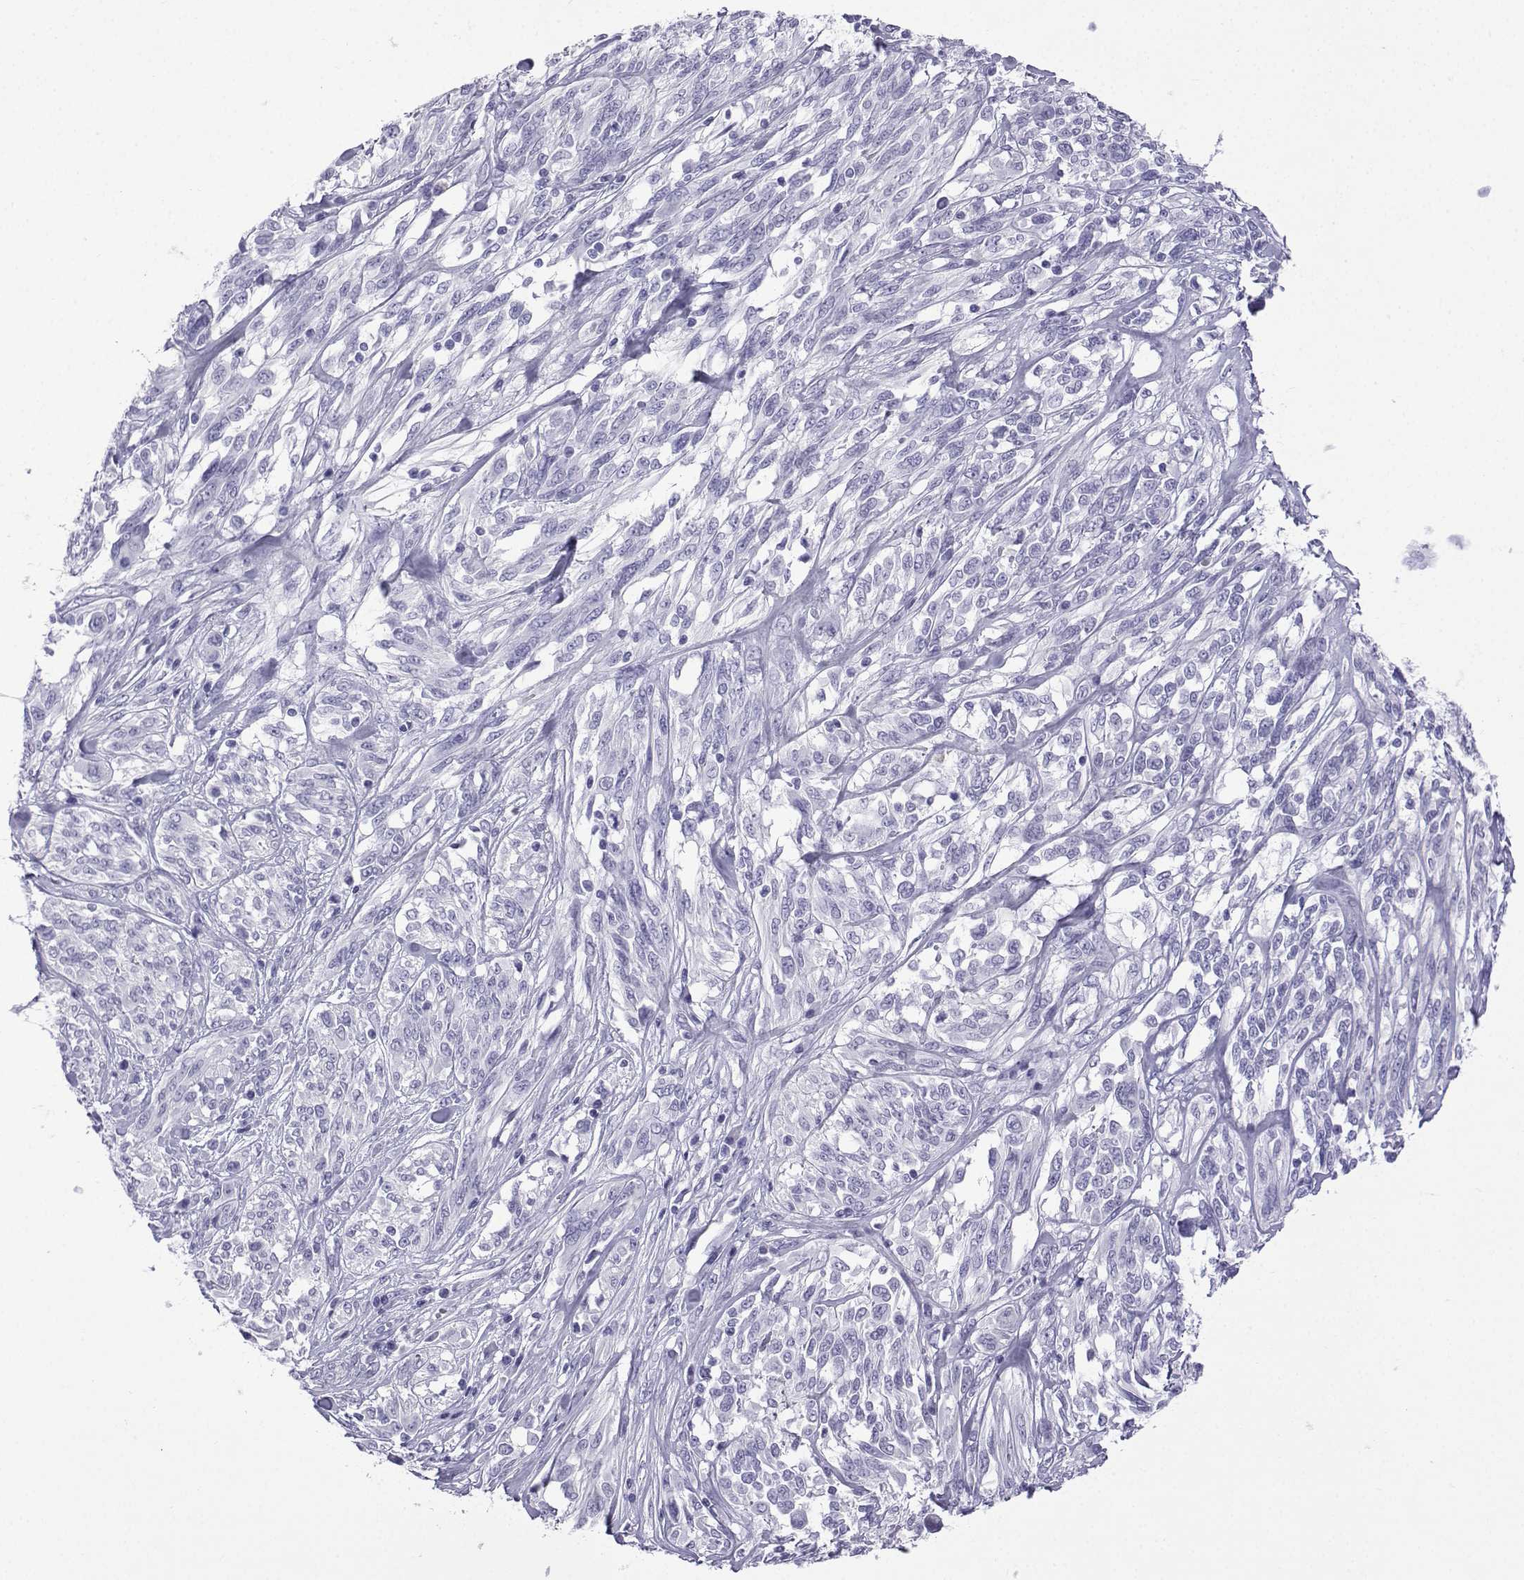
{"staining": {"intensity": "negative", "quantity": "none", "location": "none"}, "tissue": "melanoma", "cell_type": "Tumor cells", "image_type": "cancer", "snomed": [{"axis": "morphology", "description": "Malignant melanoma, NOS"}, {"axis": "topography", "description": "Skin"}], "caption": "Tumor cells are negative for brown protein staining in melanoma.", "gene": "KCNF1", "patient": {"sex": "female", "age": 91}}